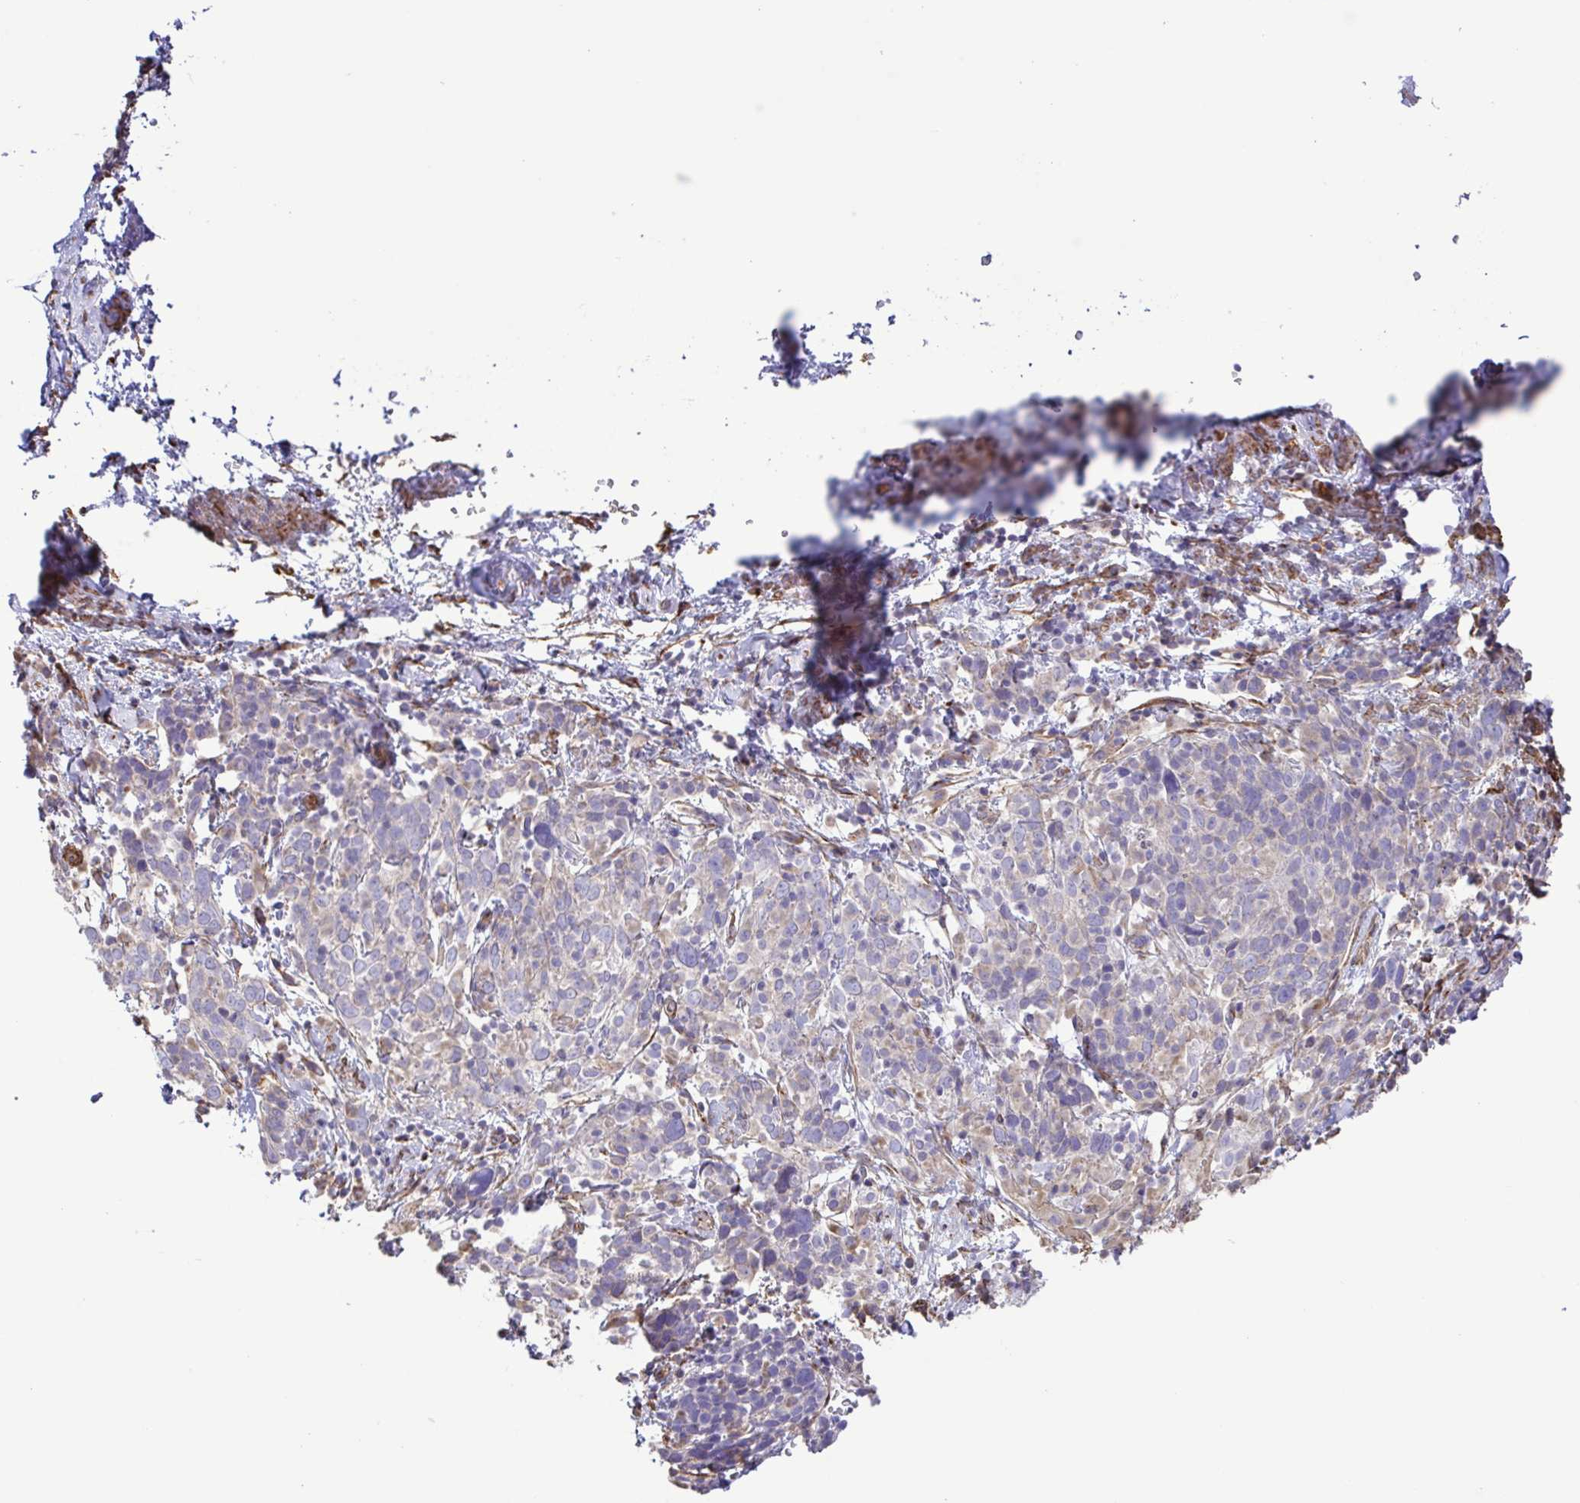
{"staining": {"intensity": "negative", "quantity": "none", "location": "none"}, "tissue": "cervical cancer", "cell_type": "Tumor cells", "image_type": "cancer", "snomed": [{"axis": "morphology", "description": "Squamous cell carcinoma, NOS"}, {"axis": "topography", "description": "Cervix"}], "caption": "Tumor cells show no significant positivity in cervical cancer.", "gene": "FLT1", "patient": {"sex": "female", "age": 61}}